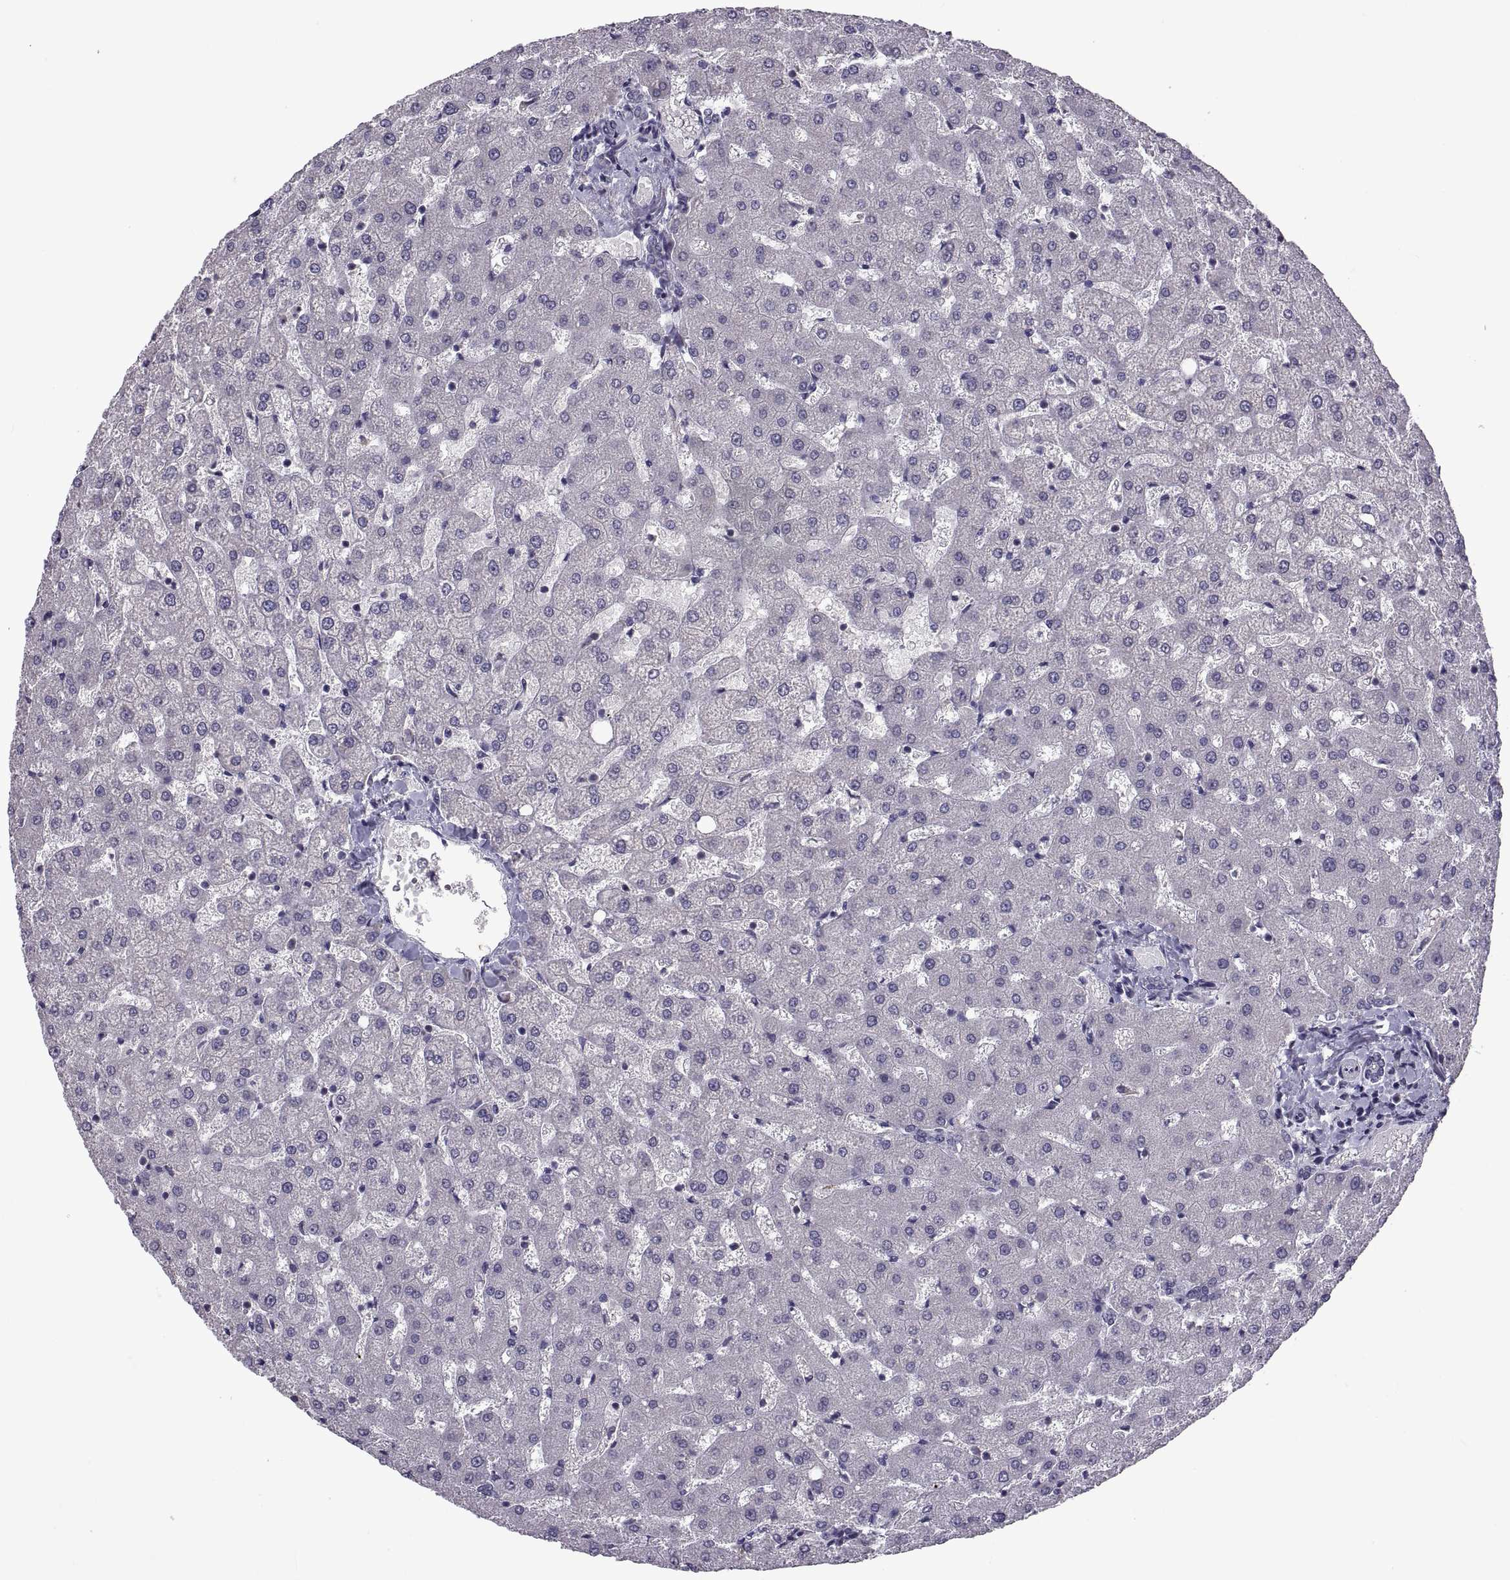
{"staining": {"intensity": "negative", "quantity": "none", "location": "none"}, "tissue": "liver", "cell_type": "Cholangiocytes", "image_type": "normal", "snomed": [{"axis": "morphology", "description": "Normal tissue, NOS"}, {"axis": "topography", "description": "Liver"}], "caption": "An immunohistochemistry micrograph of benign liver is shown. There is no staining in cholangiocytes of liver. Brightfield microscopy of immunohistochemistry stained with DAB (3,3'-diaminobenzidine) (brown) and hematoxylin (blue), captured at high magnification.", "gene": "NPTX2", "patient": {"sex": "female", "age": 50}}